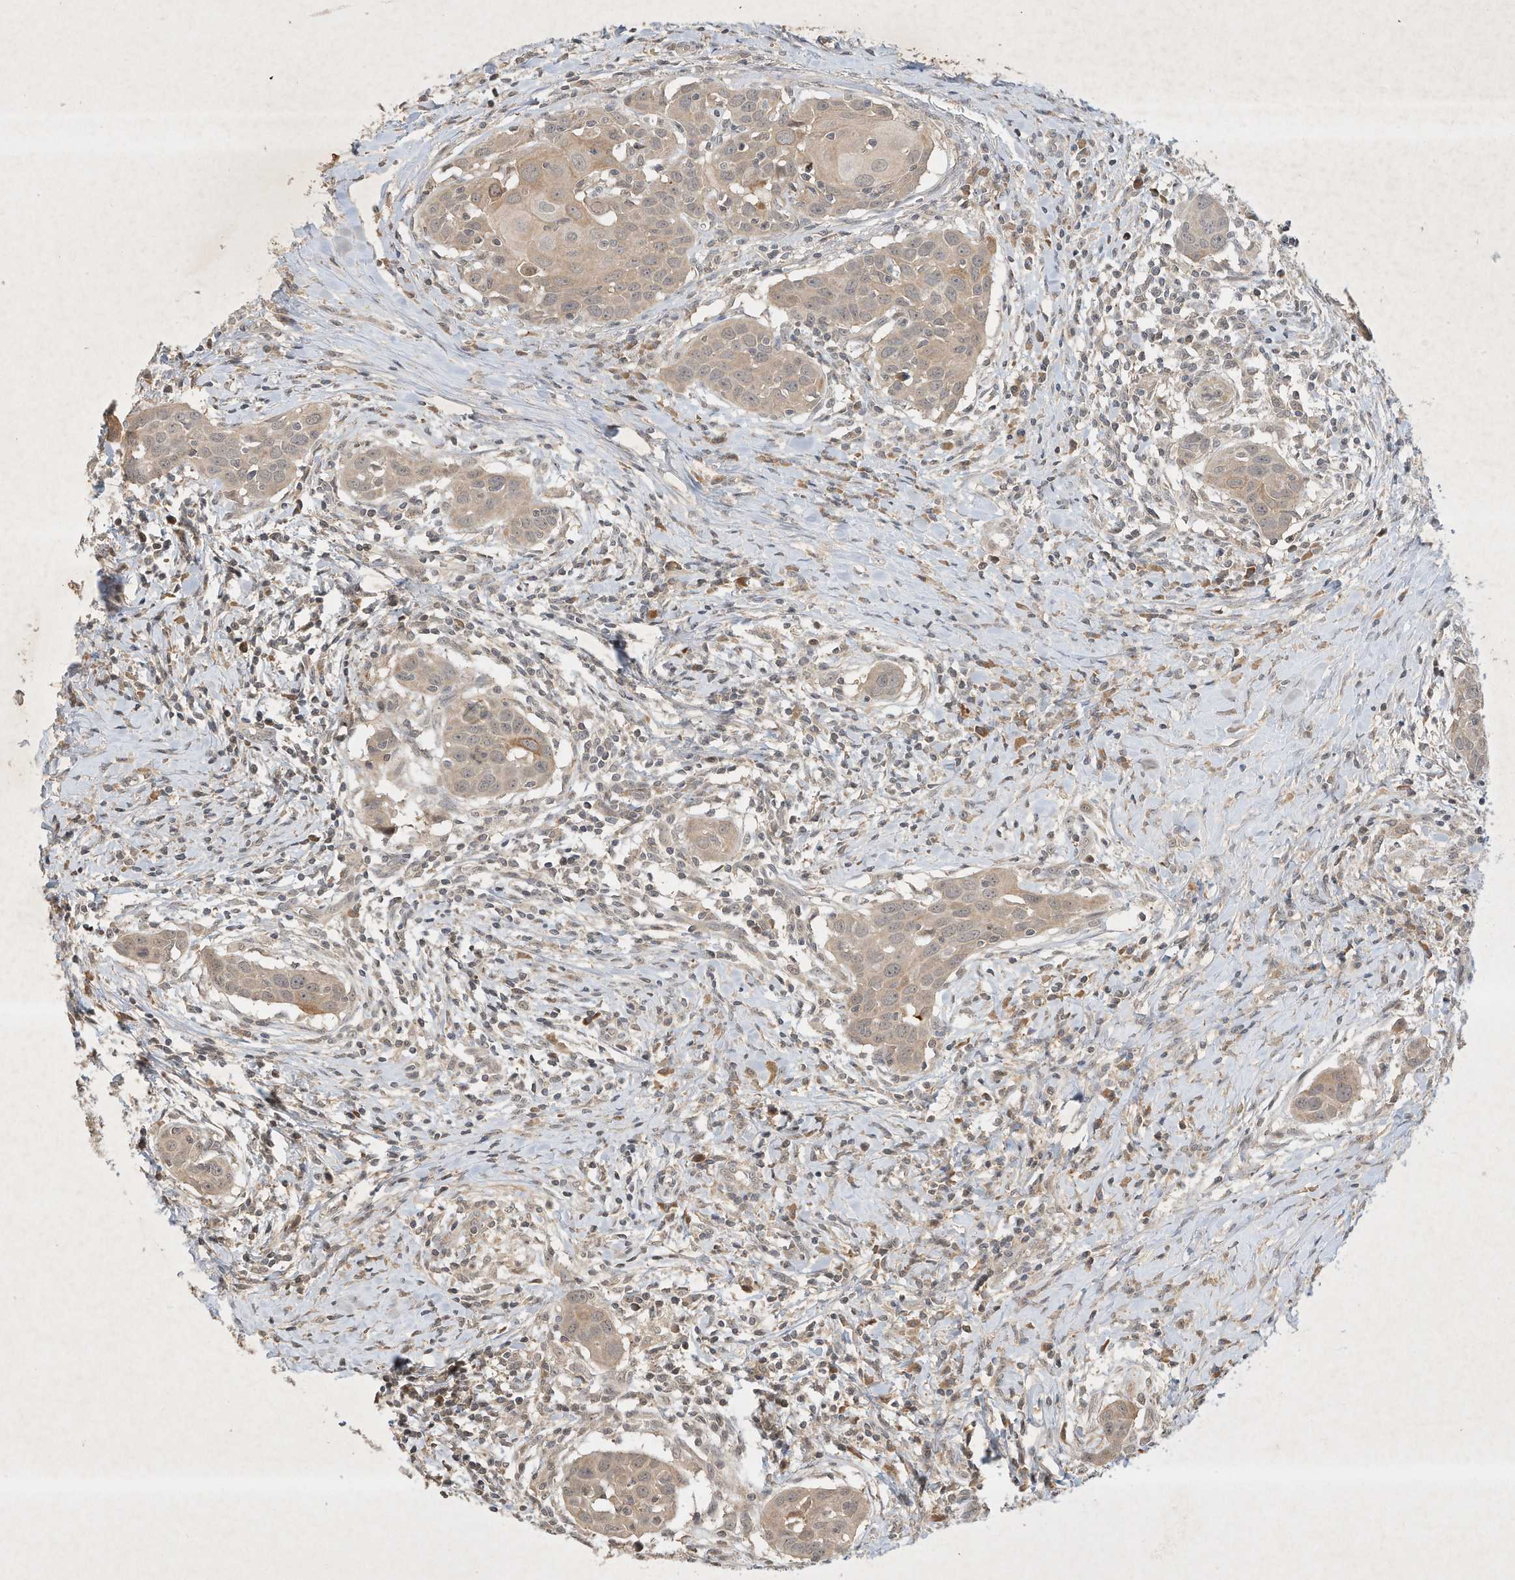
{"staining": {"intensity": "weak", "quantity": ">75%", "location": "cytoplasmic/membranous,nuclear"}, "tissue": "head and neck cancer", "cell_type": "Tumor cells", "image_type": "cancer", "snomed": [{"axis": "morphology", "description": "Squamous cell carcinoma, NOS"}, {"axis": "topography", "description": "Oral tissue"}, {"axis": "topography", "description": "Head-Neck"}], "caption": "This photomicrograph demonstrates squamous cell carcinoma (head and neck) stained with immunohistochemistry (IHC) to label a protein in brown. The cytoplasmic/membranous and nuclear of tumor cells show weak positivity for the protein. Nuclei are counter-stained blue.", "gene": "BTRC", "patient": {"sex": "female", "age": 50}}